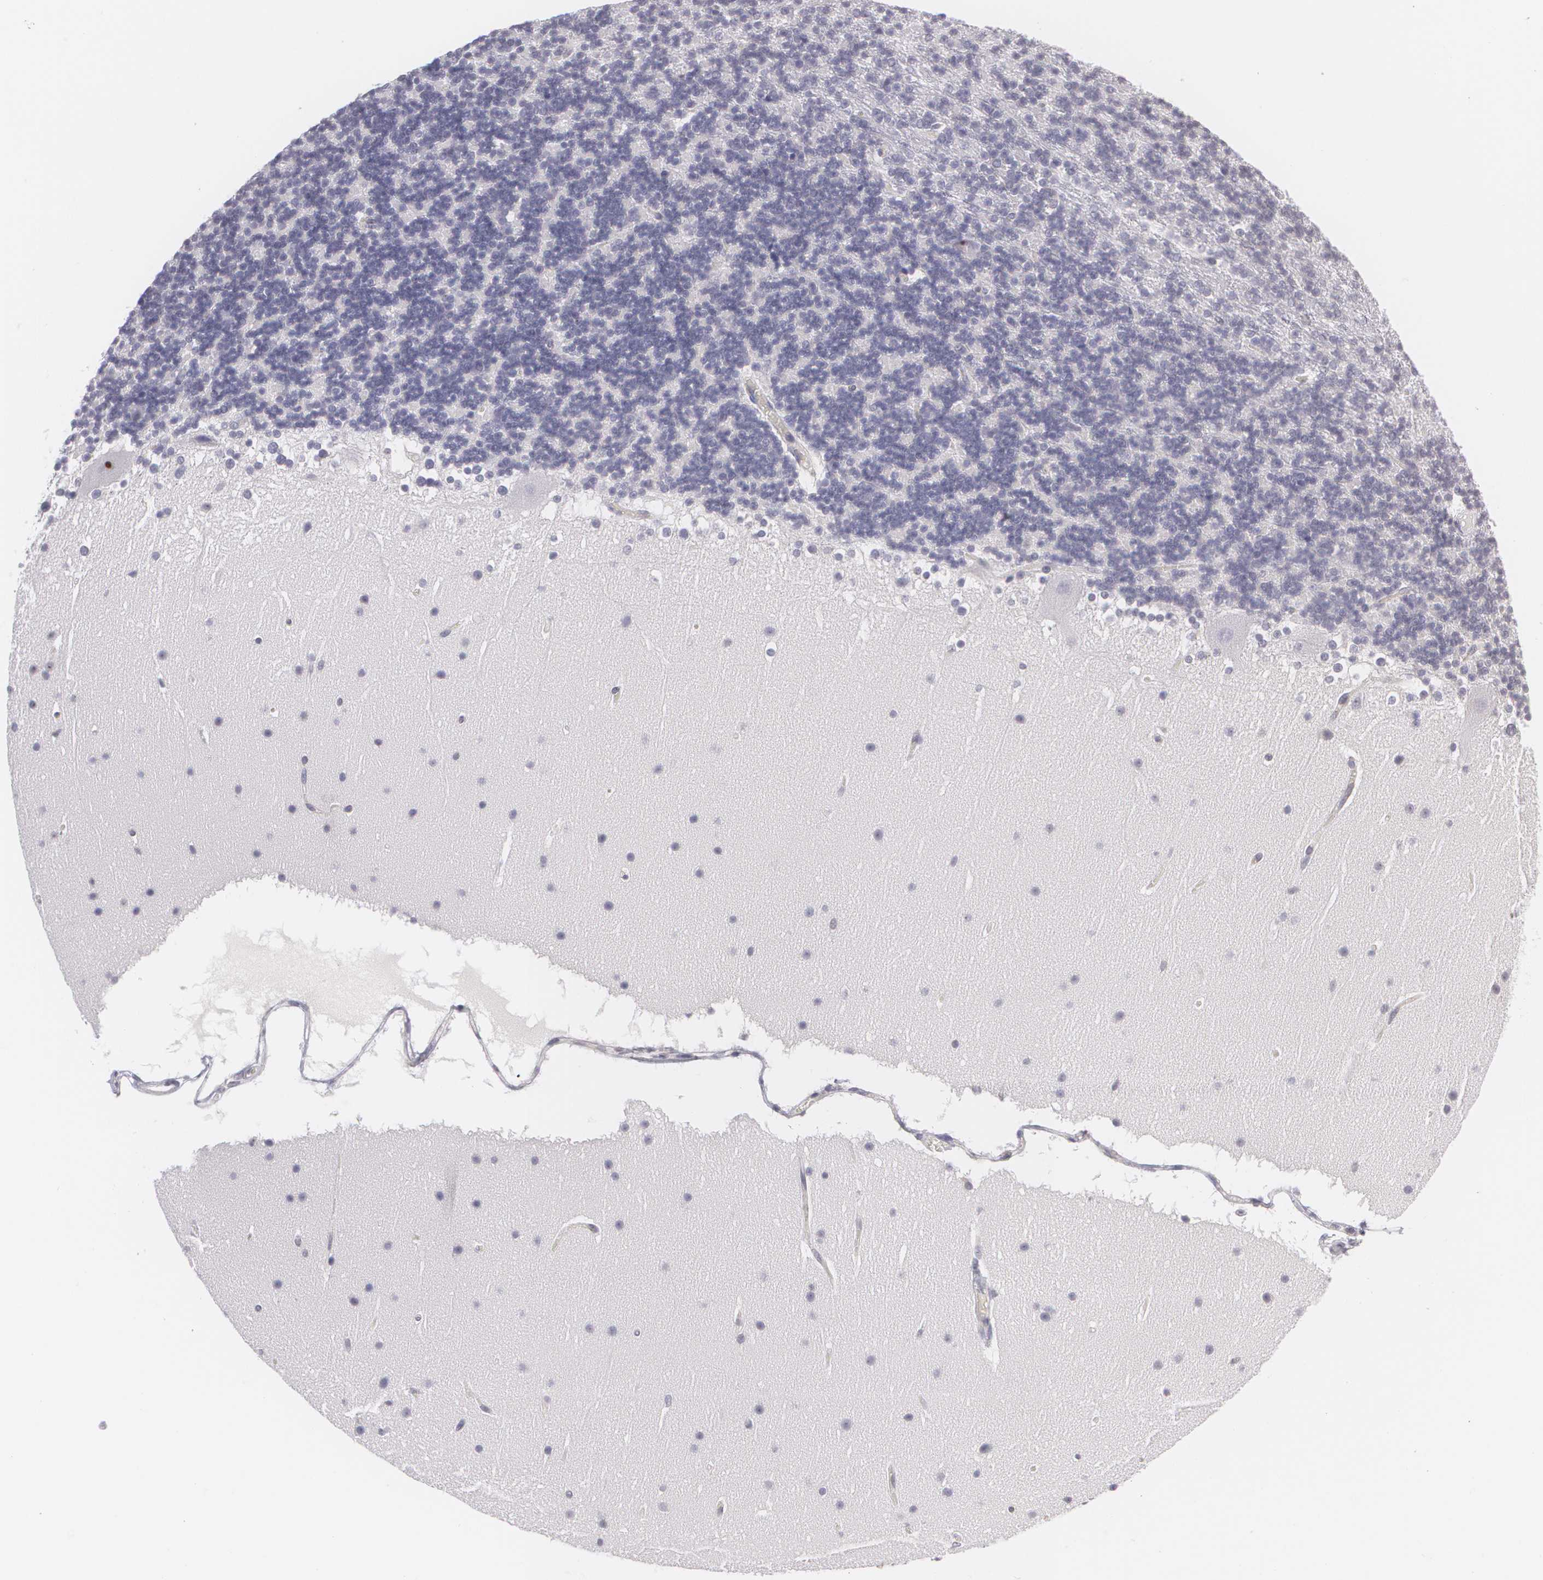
{"staining": {"intensity": "negative", "quantity": "none", "location": "none"}, "tissue": "cerebellum", "cell_type": "Cells in granular layer", "image_type": "normal", "snomed": [{"axis": "morphology", "description": "Normal tissue, NOS"}, {"axis": "topography", "description": "Cerebellum"}], "caption": "Cells in granular layer show no significant protein expression in unremarkable cerebellum.", "gene": "BCL10", "patient": {"sex": "female", "age": 19}}